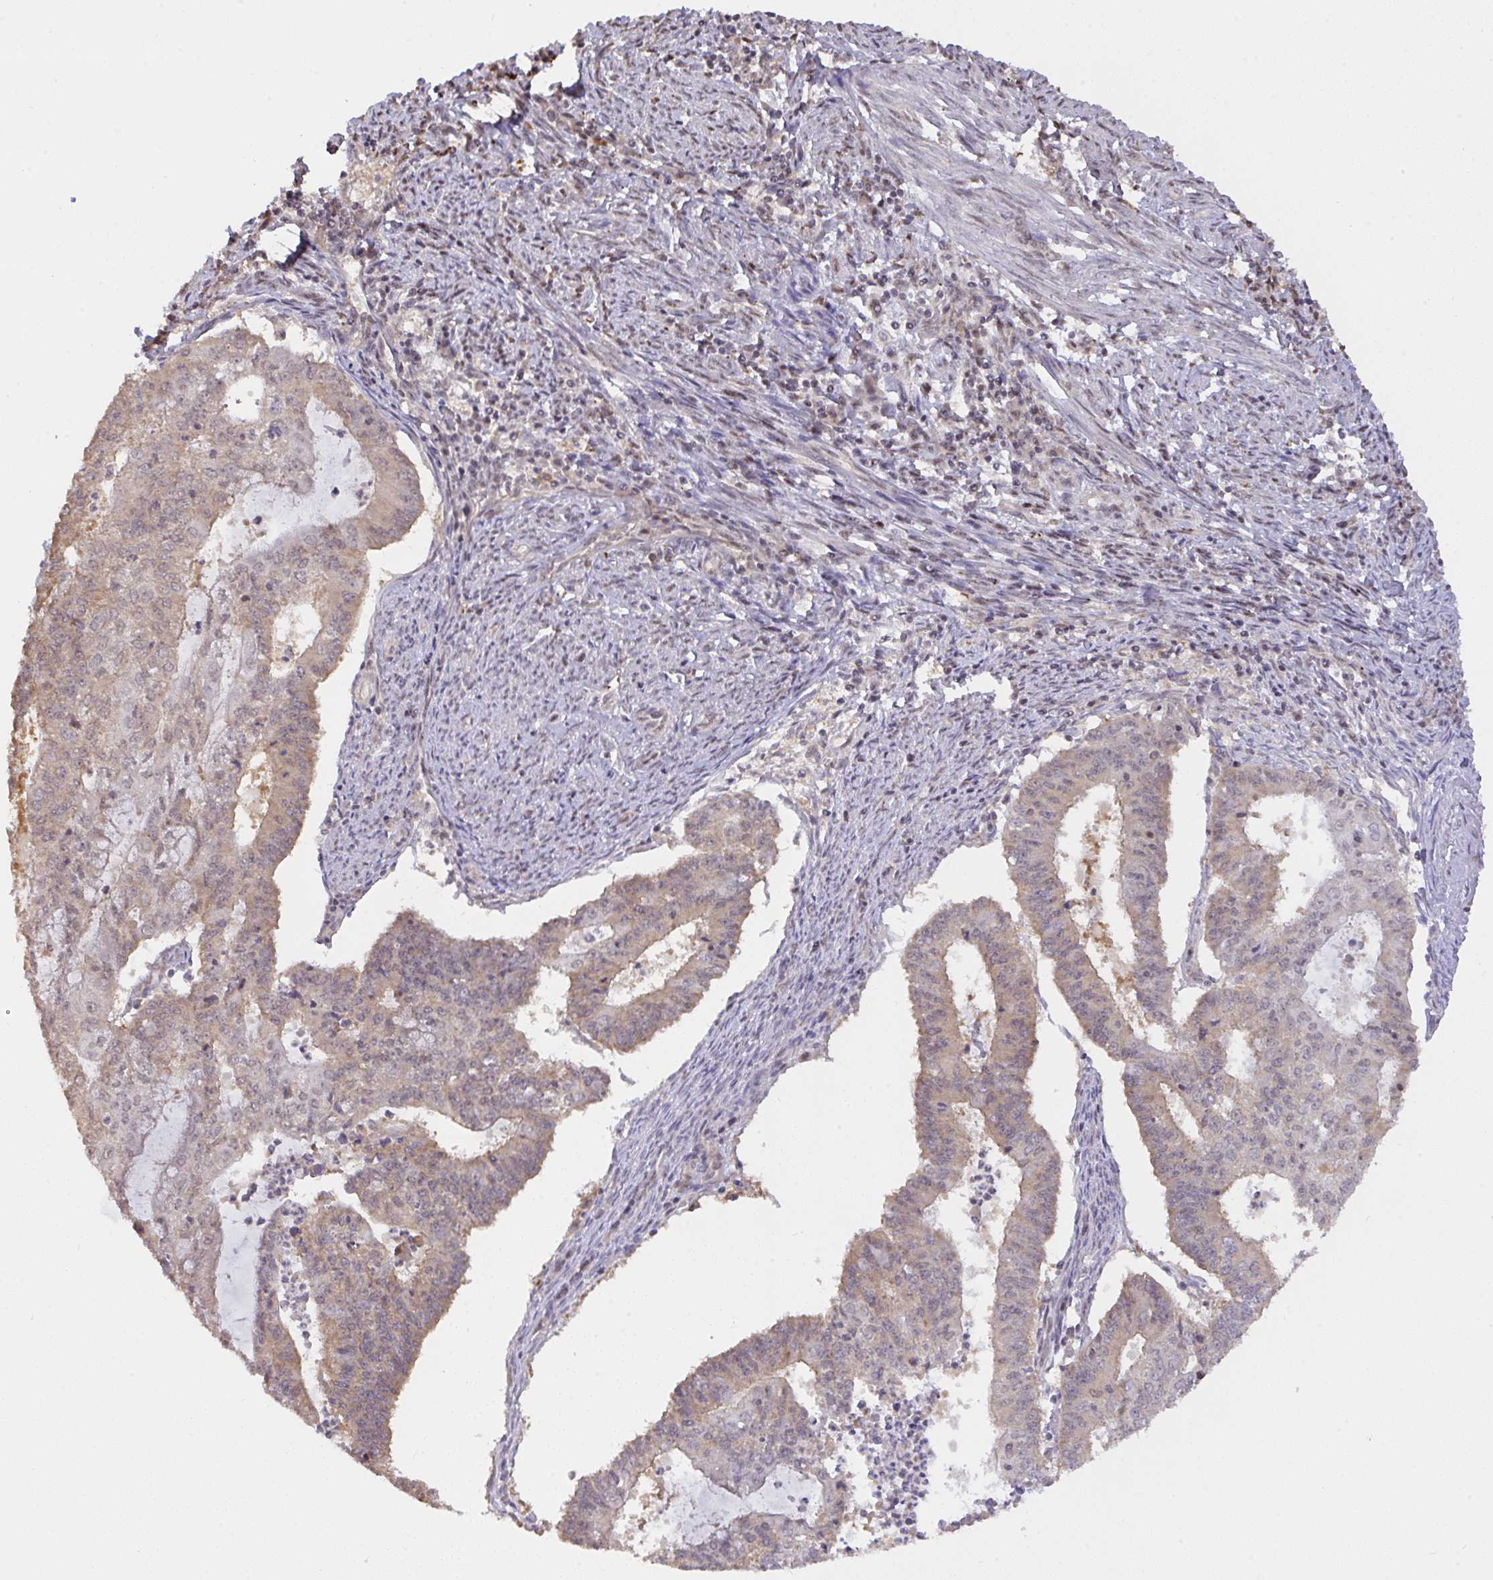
{"staining": {"intensity": "weak", "quantity": "25%-75%", "location": "cytoplasmic/membranous"}, "tissue": "endometrial cancer", "cell_type": "Tumor cells", "image_type": "cancer", "snomed": [{"axis": "morphology", "description": "Adenocarcinoma, NOS"}, {"axis": "topography", "description": "Endometrium"}], "caption": "Human endometrial cancer (adenocarcinoma) stained for a protein (brown) reveals weak cytoplasmic/membranous positive expression in about 25%-75% of tumor cells.", "gene": "C12orf57", "patient": {"sex": "female", "age": 61}}